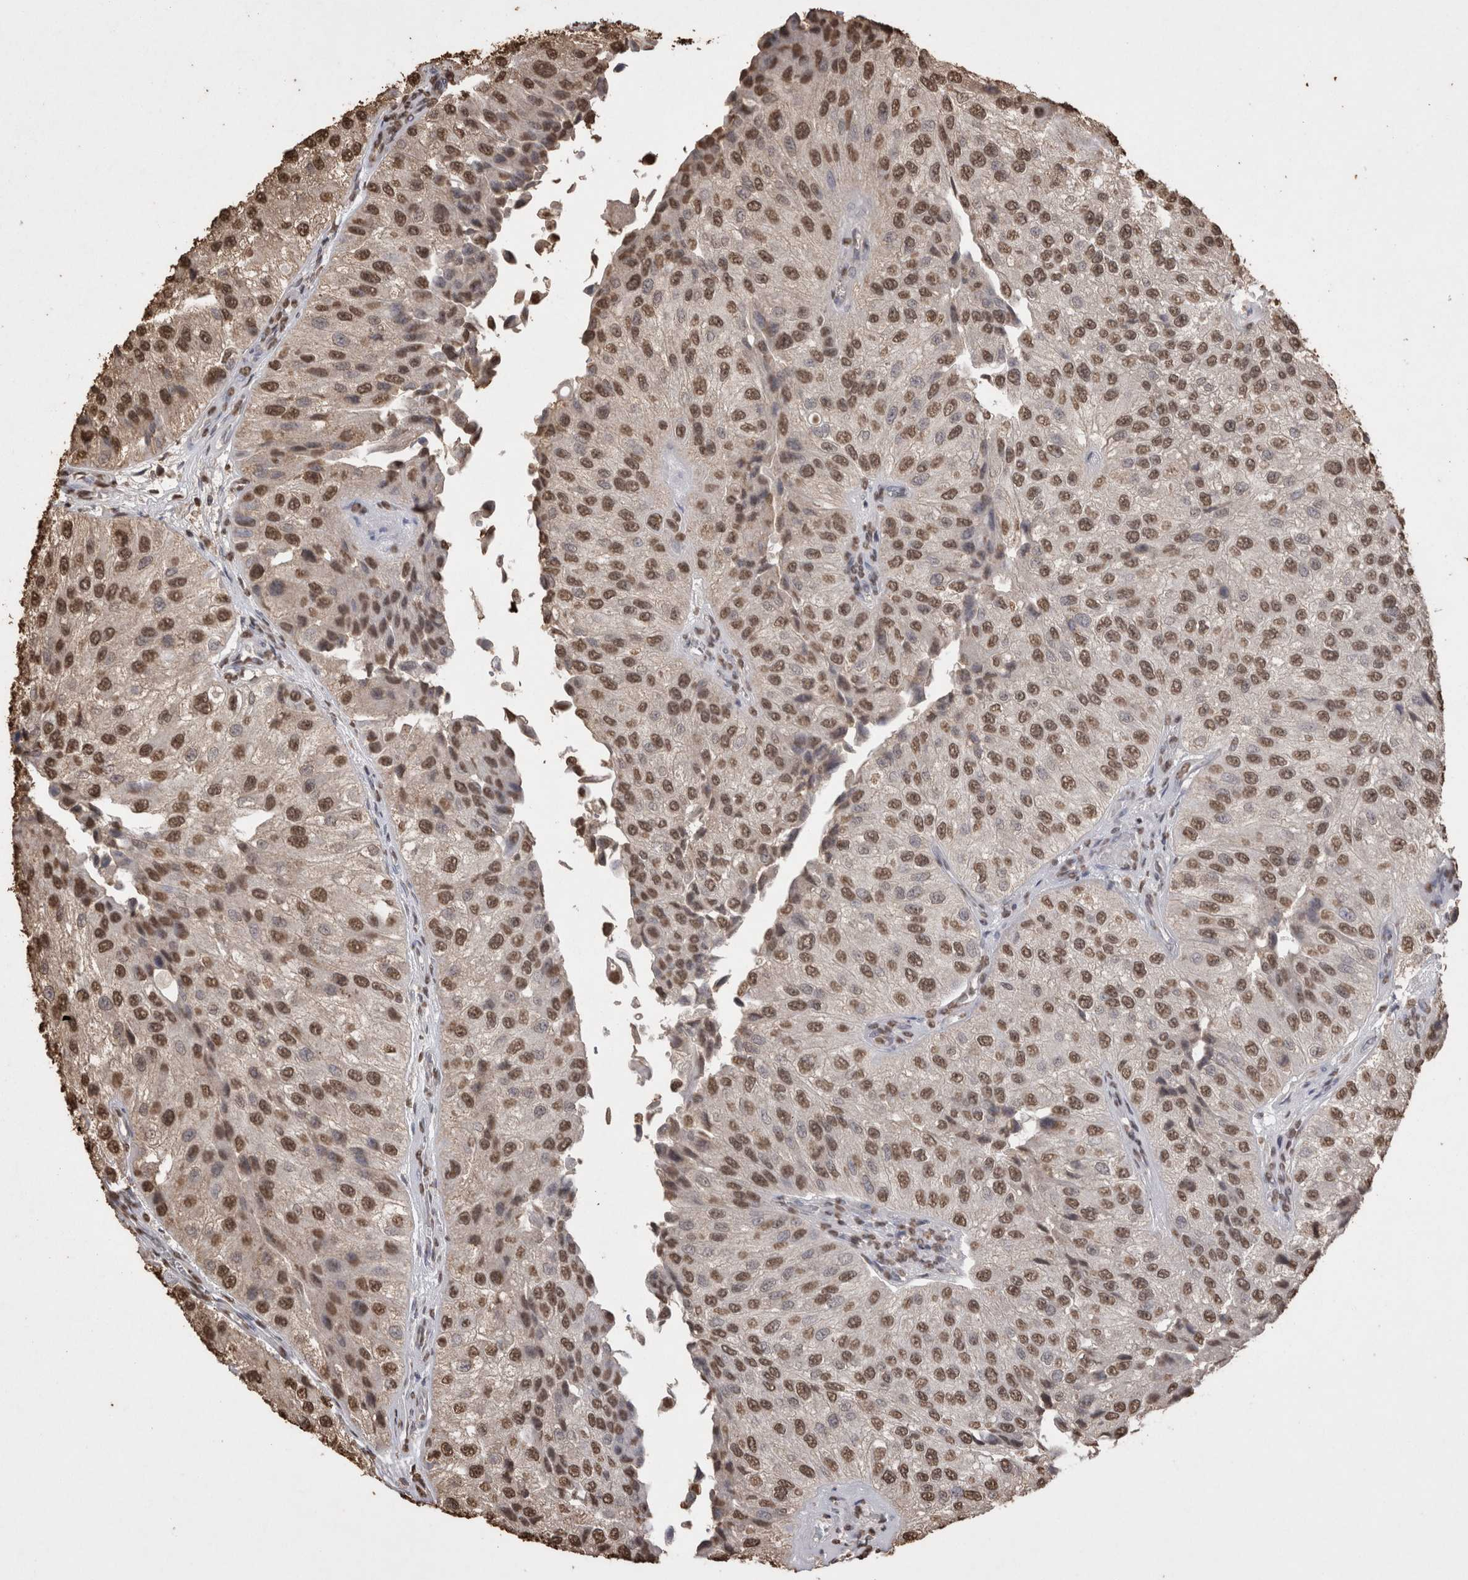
{"staining": {"intensity": "moderate", "quantity": ">75%", "location": "nuclear"}, "tissue": "urothelial cancer", "cell_type": "Tumor cells", "image_type": "cancer", "snomed": [{"axis": "morphology", "description": "Urothelial carcinoma, High grade"}, {"axis": "topography", "description": "Kidney"}, {"axis": "topography", "description": "Urinary bladder"}], "caption": "Urothelial cancer stained for a protein displays moderate nuclear positivity in tumor cells. The protein is stained brown, and the nuclei are stained in blue (DAB (3,3'-diaminobenzidine) IHC with brightfield microscopy, high magnification).", "gene": "POU5F1", "patient": {"sex": "male", "age": 77}}